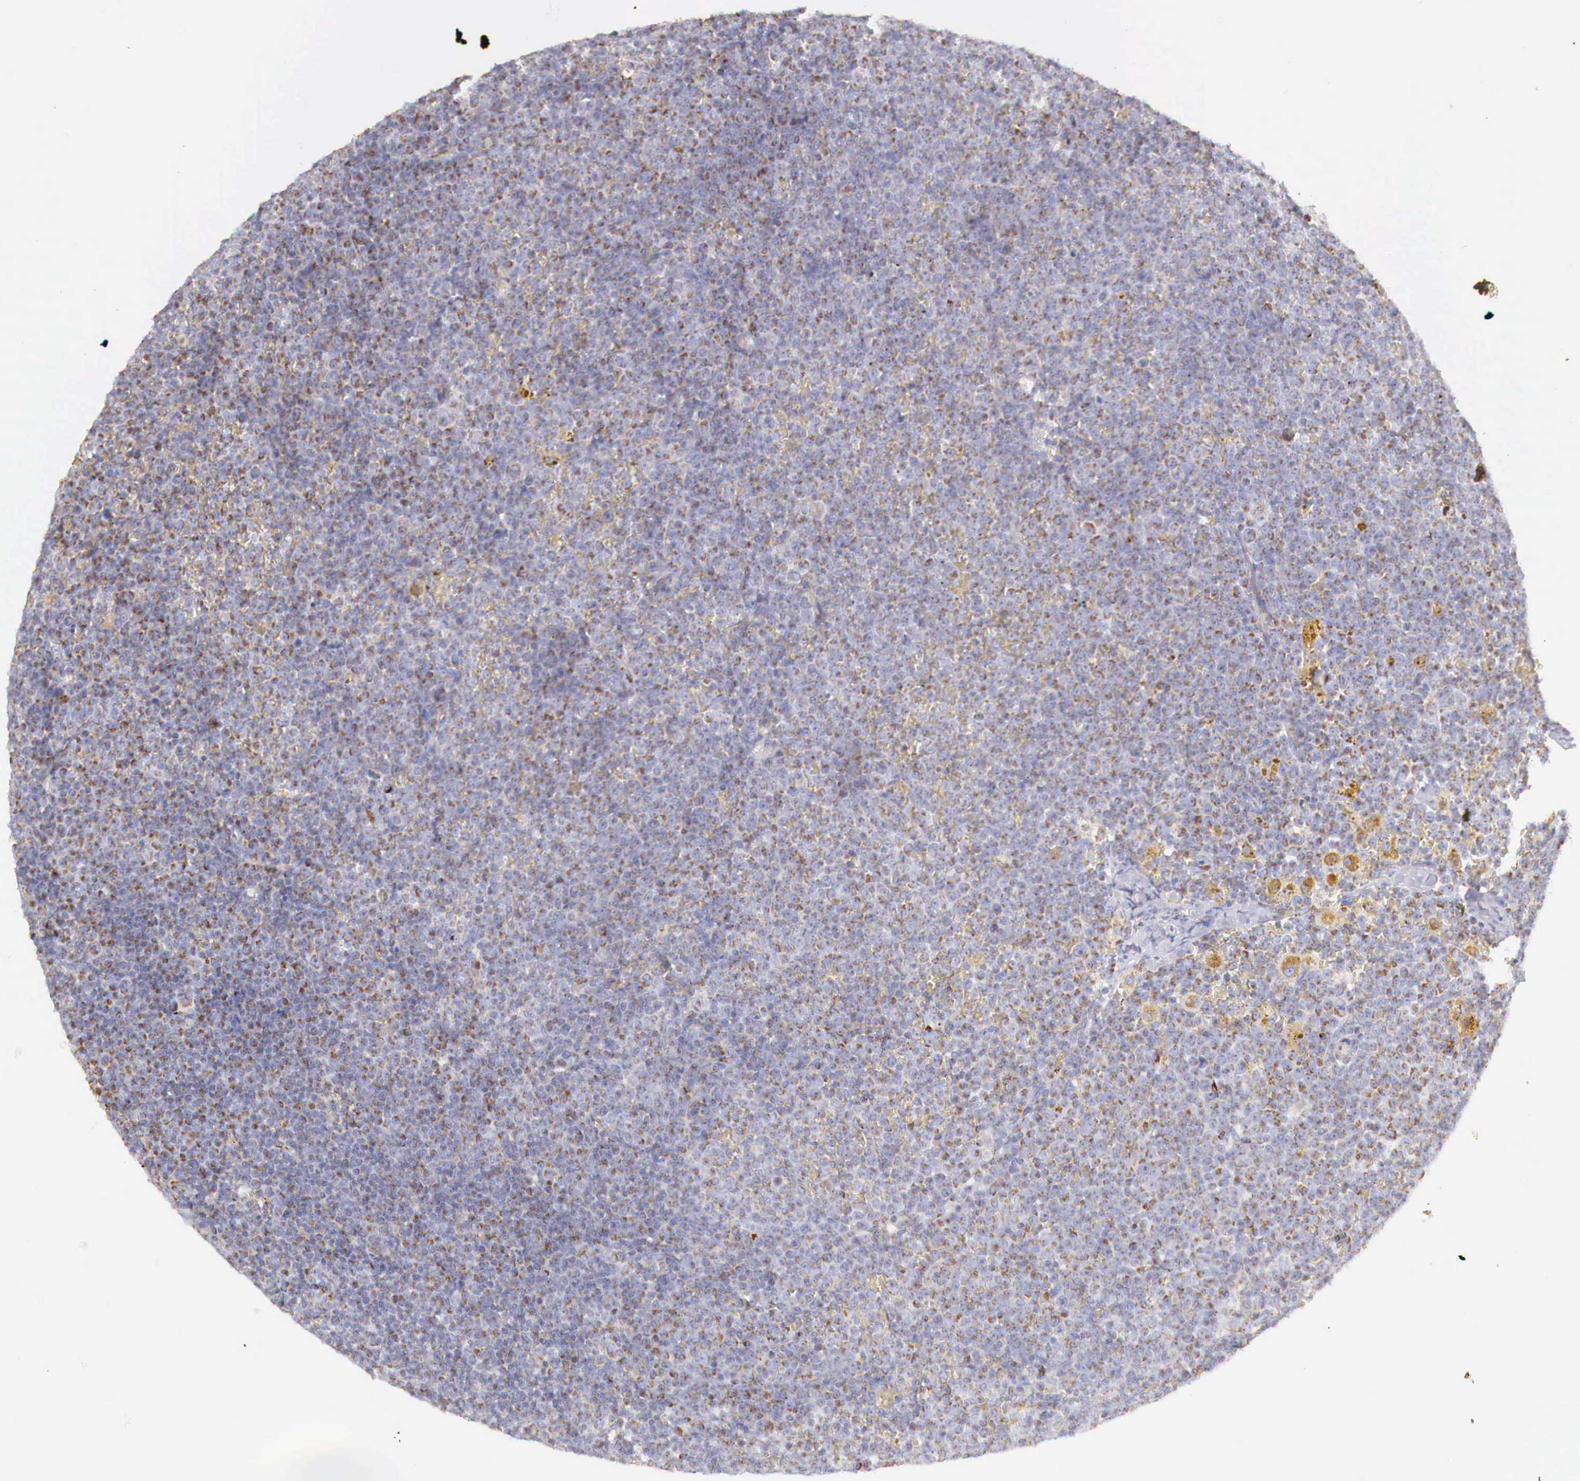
{"staining": {"intensity": "moderate", "quantity": "25%-75%", "location": "cytoplasmic/membranous"}, "tissue": "lymphoma", "cell_type": "Tumor cells", "image_type": "cancer", "snomed": [{"axis": "morphology", "description": "Malignant lymphoma, non-Hodgkin's type, Low grade"}, {"axis": "topography", "description": "Lymph node"}], "caption": "Moderate cytoplasmic/membranous expression for a protein is identified in about 25%-75% of tumor cells of lymphoma using immunohistochemistry.", "gene": "IDH3G", "patient": {"sex": "male", "age": 50}}